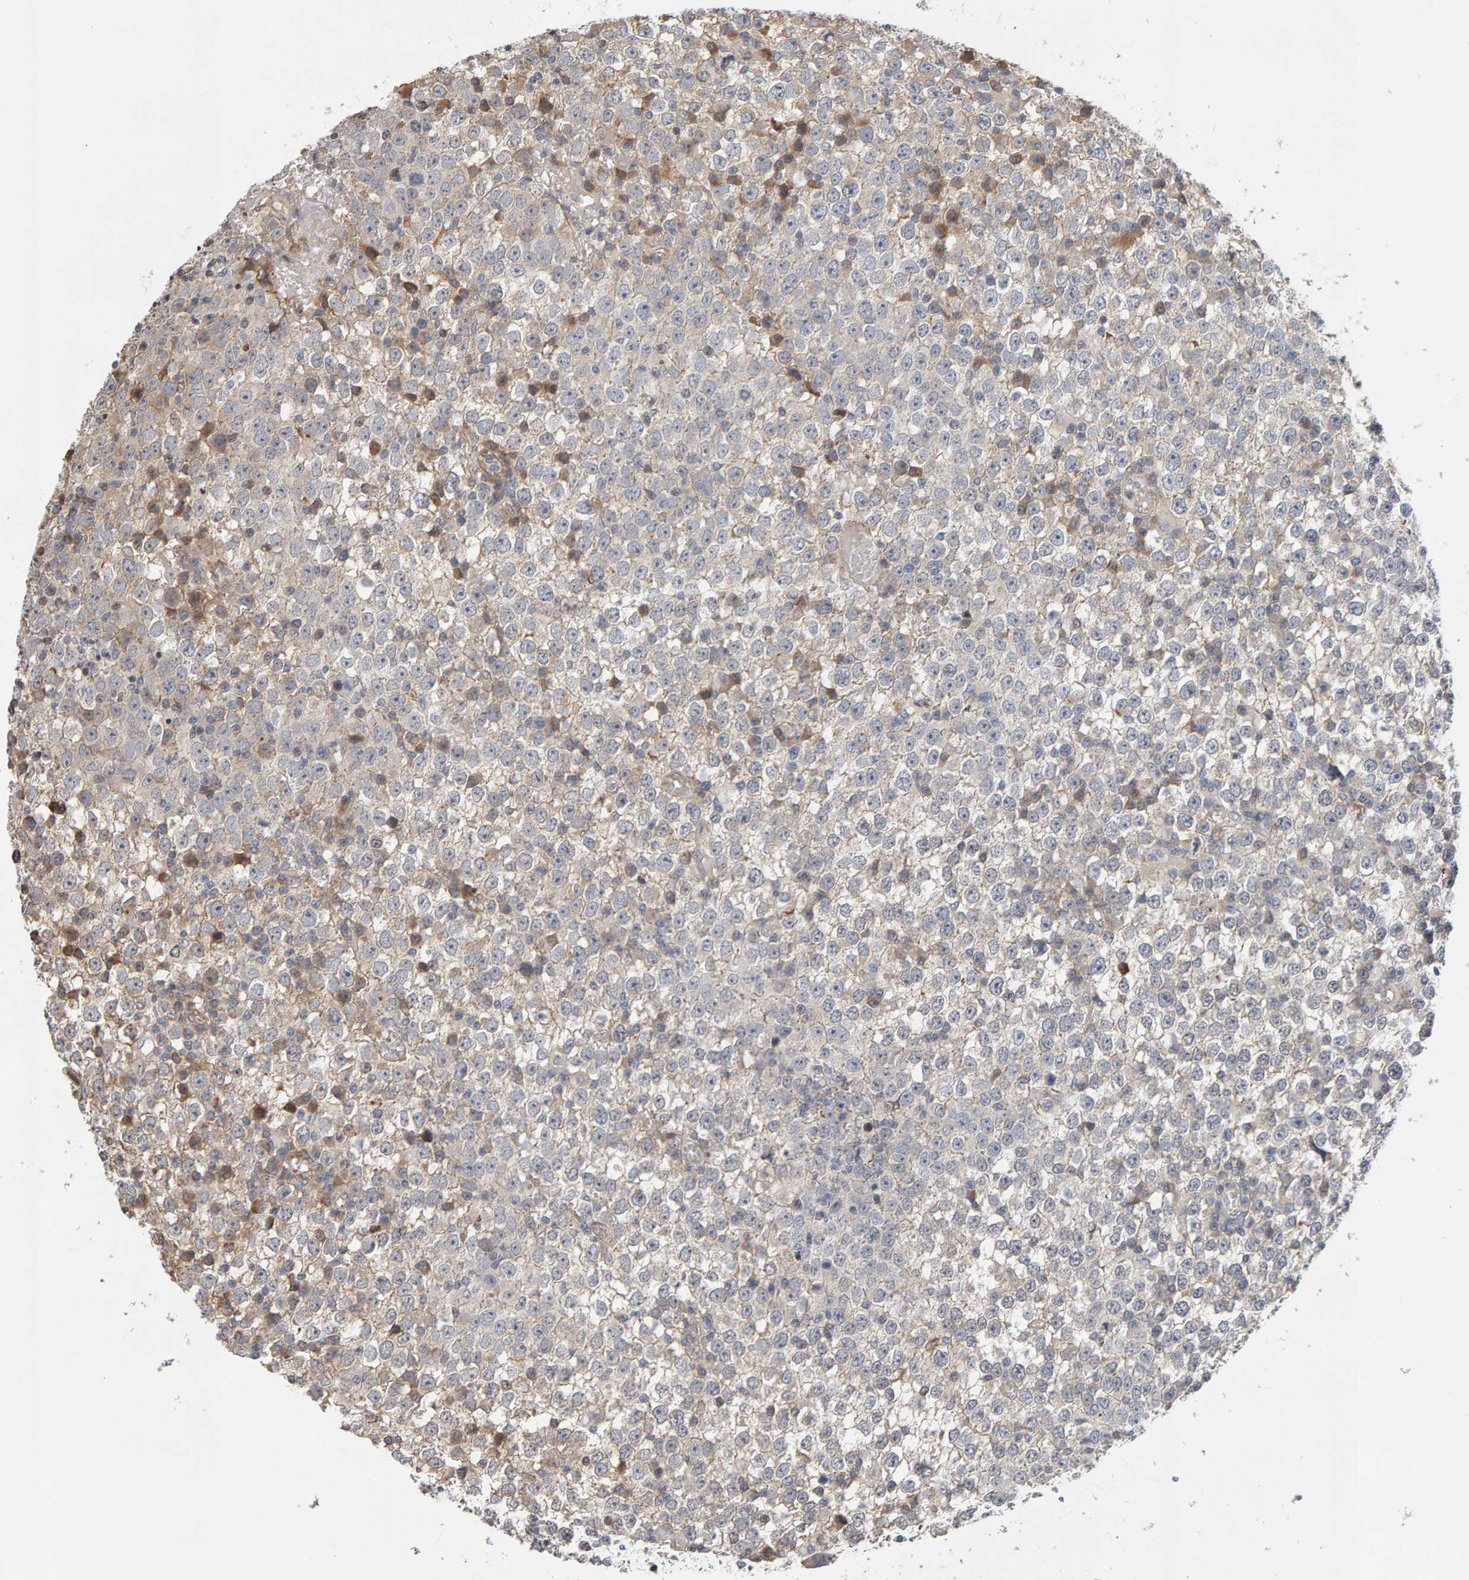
{"staining": {"intensity": "negative", "quantity": "none", "location": "none"}, "tissue": "testis cancer", "cell_type": "Tumor cells", "image_type": "cancer", "snomed": [{"axis": "morphology", "description": "Seminoma, NOS"}, {"axis": "topography", "description": "Testis"}], "caption": "This is an immunohistochemistry histopathology image of testis cancer. There is no staining in tumor cells.", "gene": "LZTS1", "patient": {"sex": "male", "age": 65}}